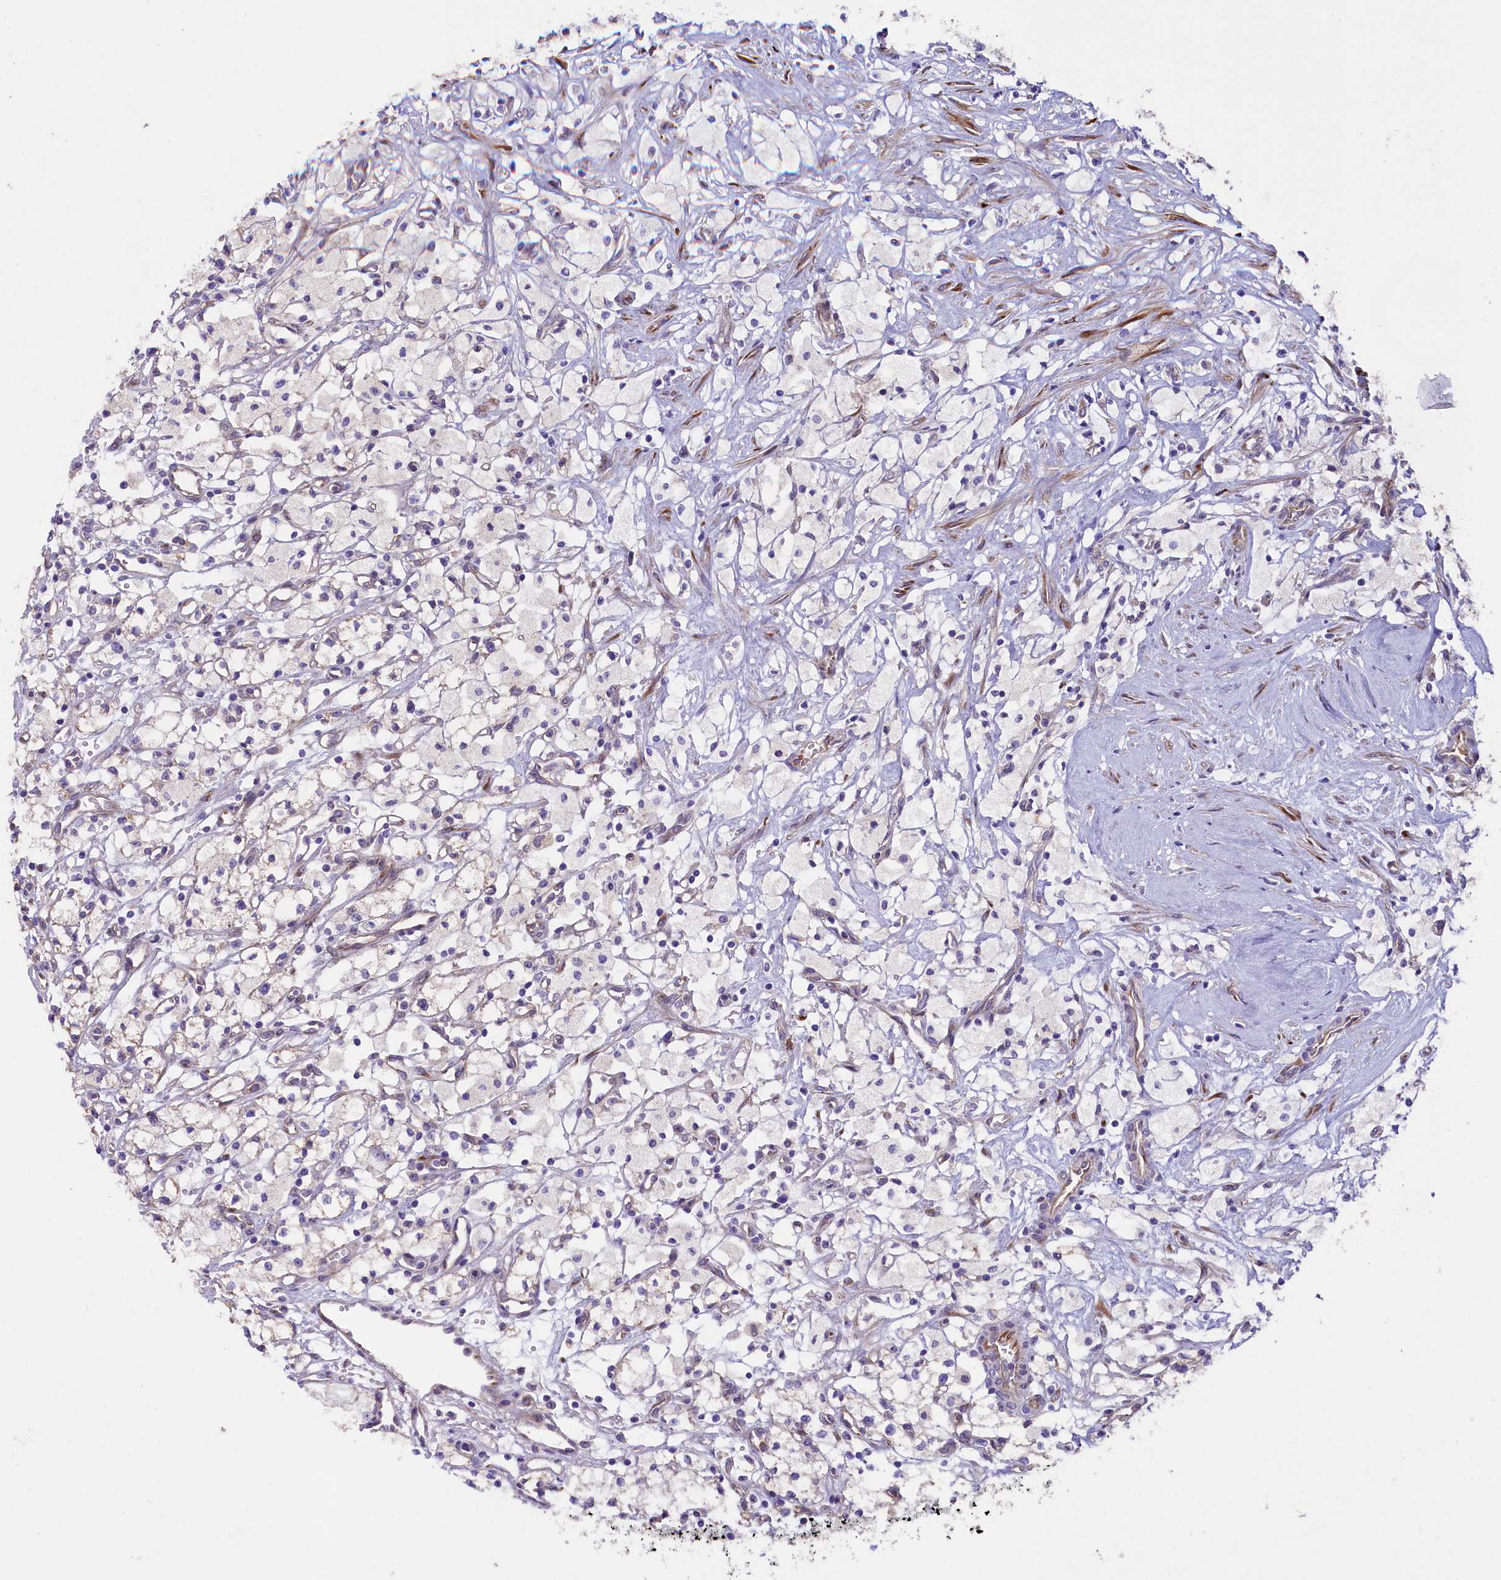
{"staining": {"intensity": "negative", "quantity": "none", "location": "none"}, "tissue": "renal cancer", "cell_type": "Tumor cells", "image_type": "cancer", "snomed": [{"axis": "morphology", "description": "Adenocarcinoma, NOS"}, {"axis": "topography", "description": "Kidney"}], "caption": "Immunohistochemical staining of human adenocarcinoma (renal) reveals no significant staining in tumor cells.", "gene": "GPR108", "patient": {"sex": "male", "age": 59}}